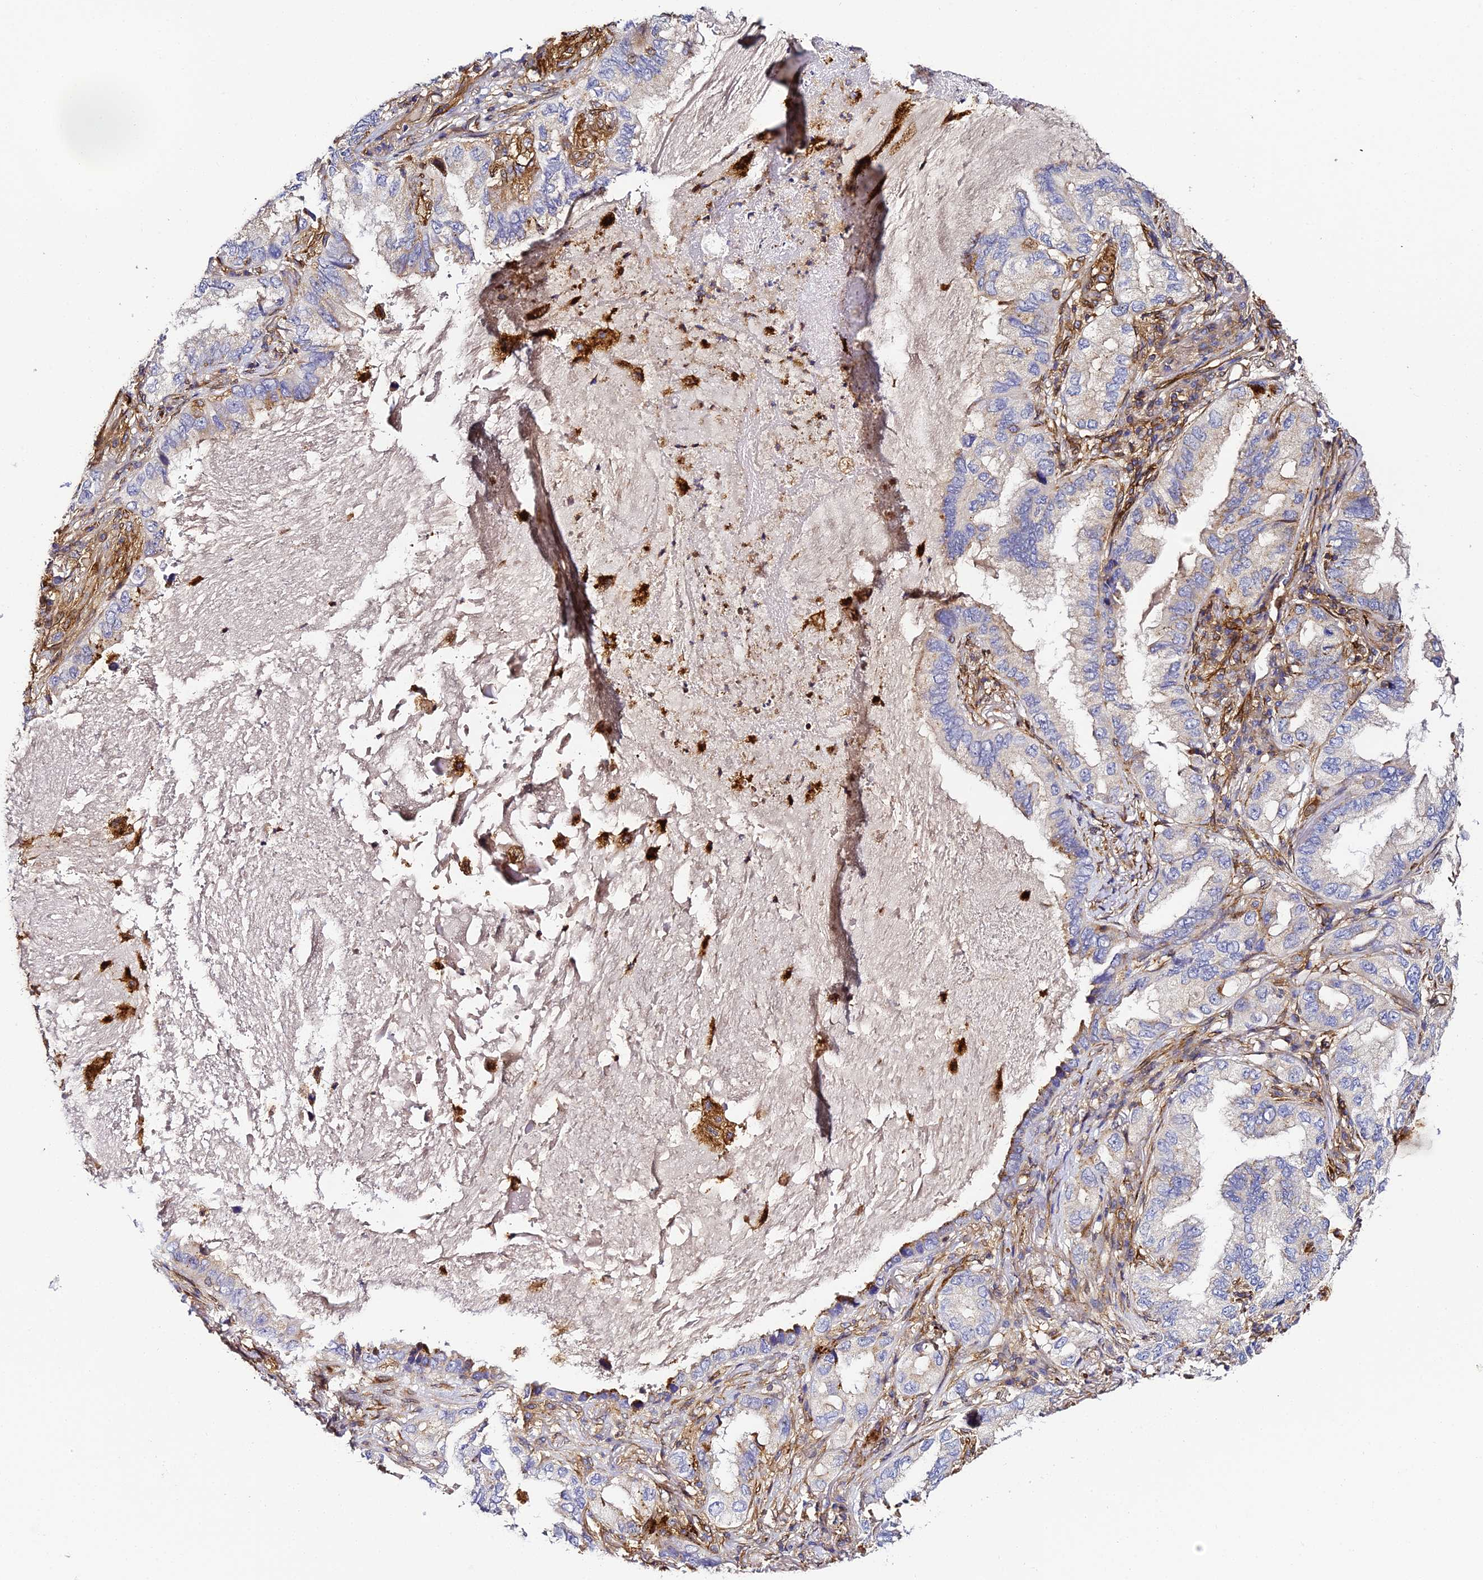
{"staining": {"intensity": "moderate", "quantity": "<25%", "location": "cytoplasmic/membranous"}, "tissue": "lung cancer", "cell_type": "Tumor cells", "image_type": "cancer", "snomed": [{"axis": "morphology", "description": "Adenocarcinoma, NOS"}, {"axis": "topography", "description": "Lung"}], "caption": "Immunohistochemistry image of neoplastic tissue: human lung adenocarcinoma stained using immunohistochemistry reveals low levels of moderate protein expression localized specifically in the cytoplasmic/membranous of tumor cells, appearing as a cytoplasmic/membranous brown color.", "gene": "TRPV2", "patient": {"sex": "female", "age": 69}}